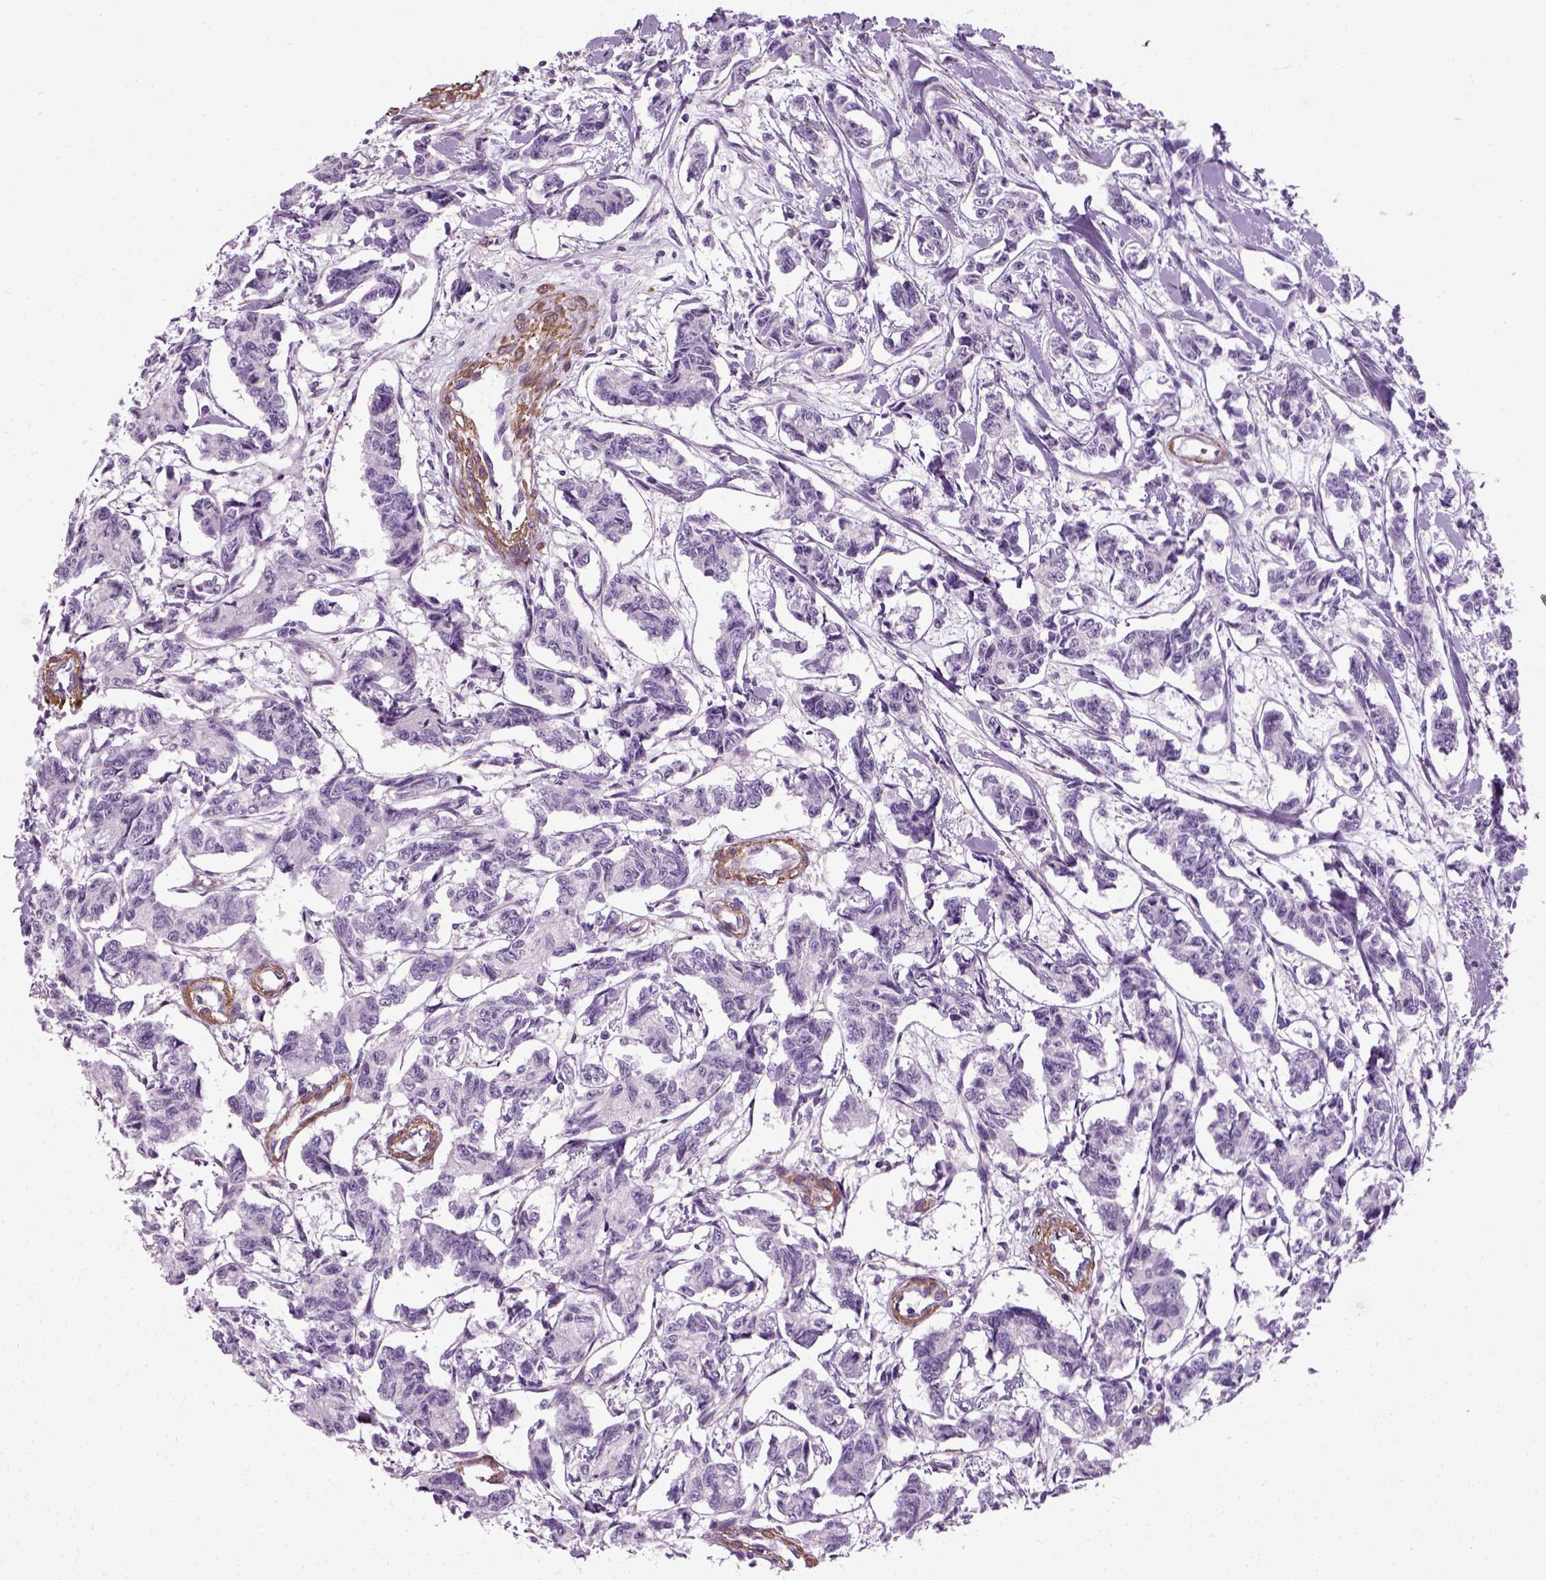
{"staining": {"intensity": "negative", "quantity": "none", "location": "none"}, "tissue": "carcinoid", "cell_type": "Tumor cells", "image_type": "cancer", "snomed": [{"axis": "morphology", "description": "Carcinoid, malignant, NOS"}, {"axis": "topography", "description": "Kidney"}], "caption": "An IHC image of carcinoid (malignant) is shown. There is no staining in tumor cells of carcinoid (malignant).", "gene": "FAM161A", "patient": {"sex": "female", "age": 41}}